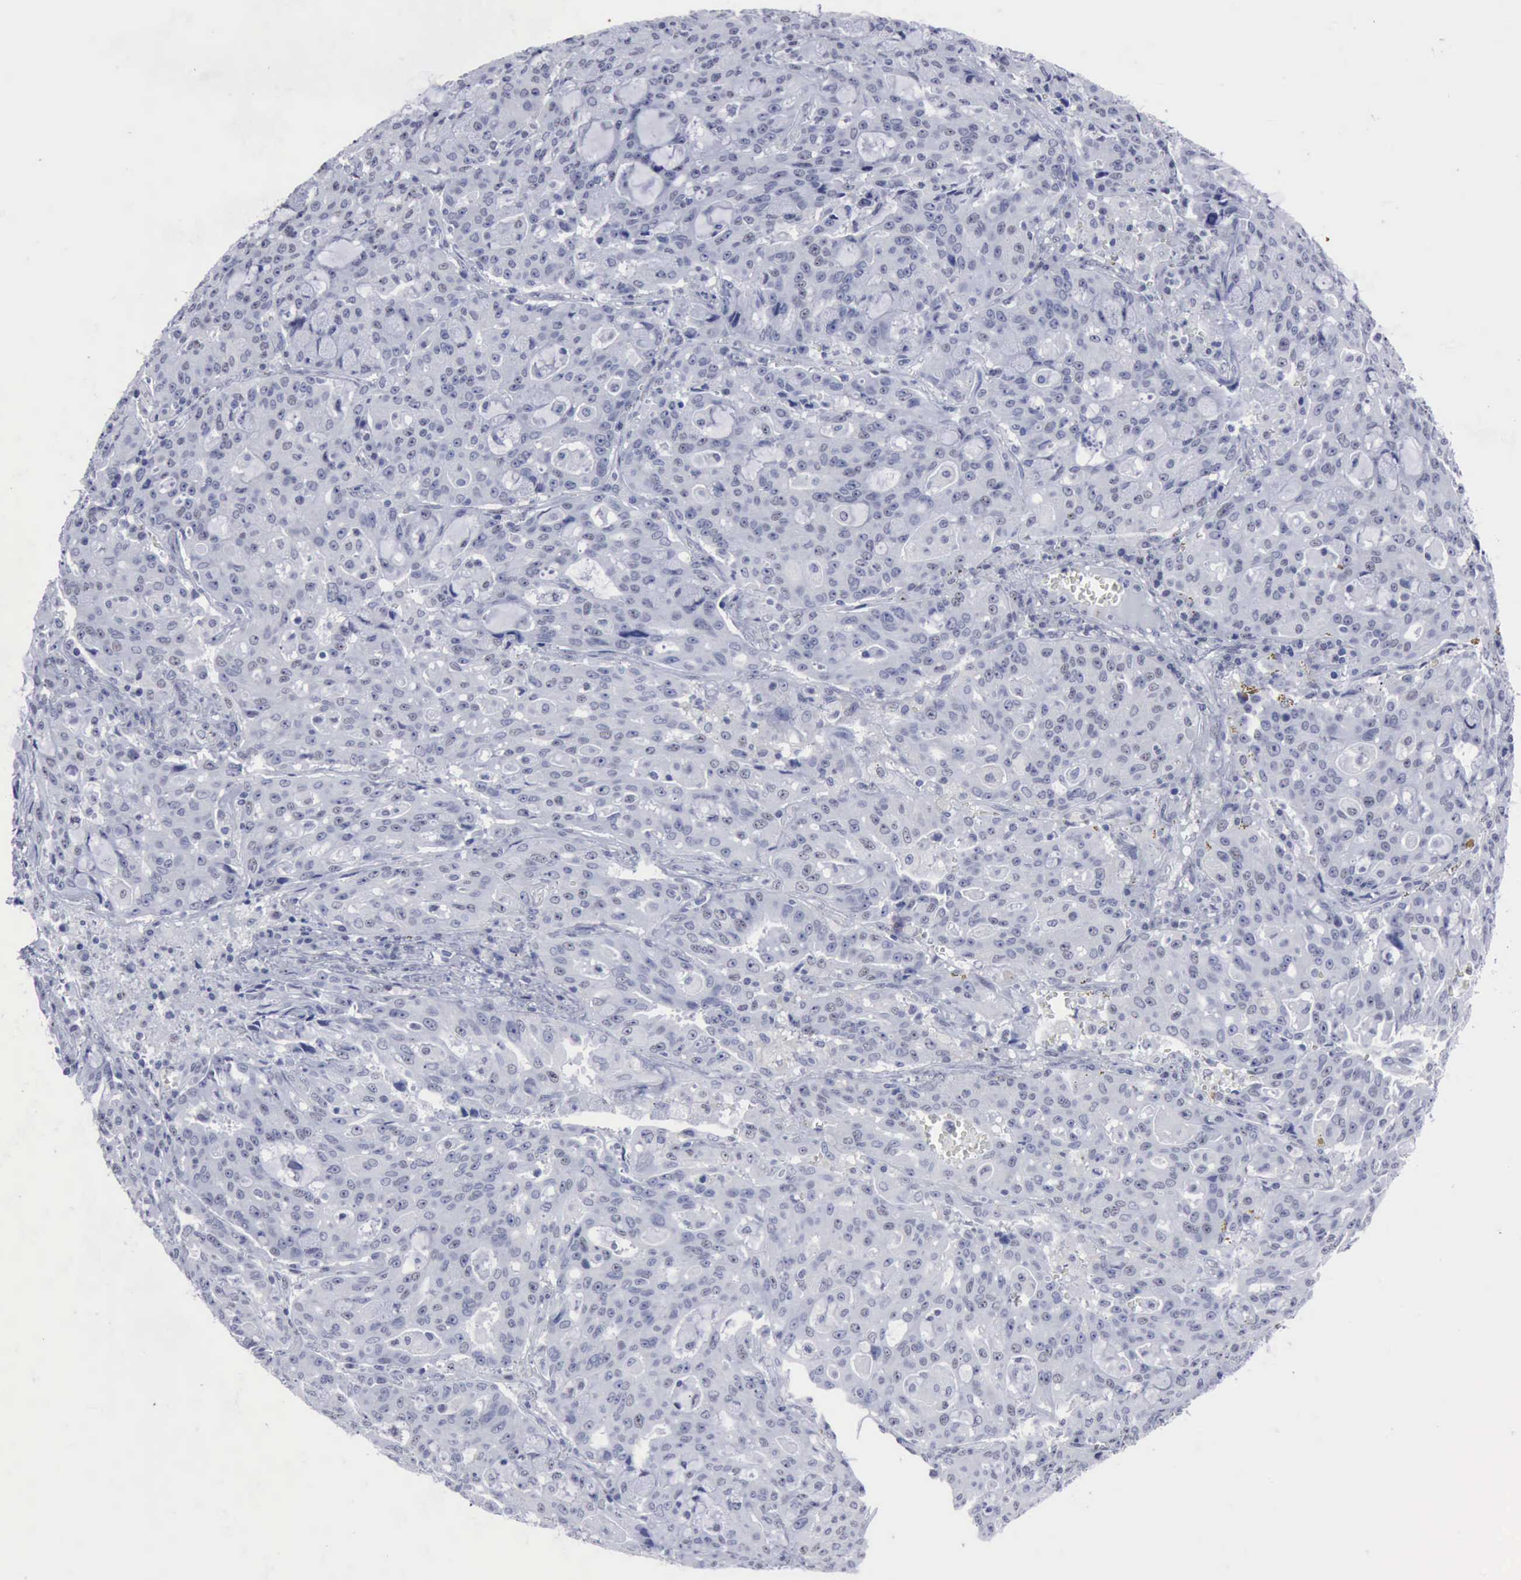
{"staining": {"intensity": "negative", "quantity": "none", "location": "none"}, "tissue": "lung cancer", "cell_type": "Tumor cells", "image_type": "cancer", "snomed": [{"axis": "morphology", "description": "Adenocarcinoma, NOS"}, {"axis": "topography", "description": "Lung"}], "caption": "Immunohistochemistry histopathology image of neoplastic tissue: human lung adenocarcinoma stained with DAB demonstrates no significant protein positivity in tumor cells.", "gene": "BRD1", "patient": {"sex": "female", "age": 44}}